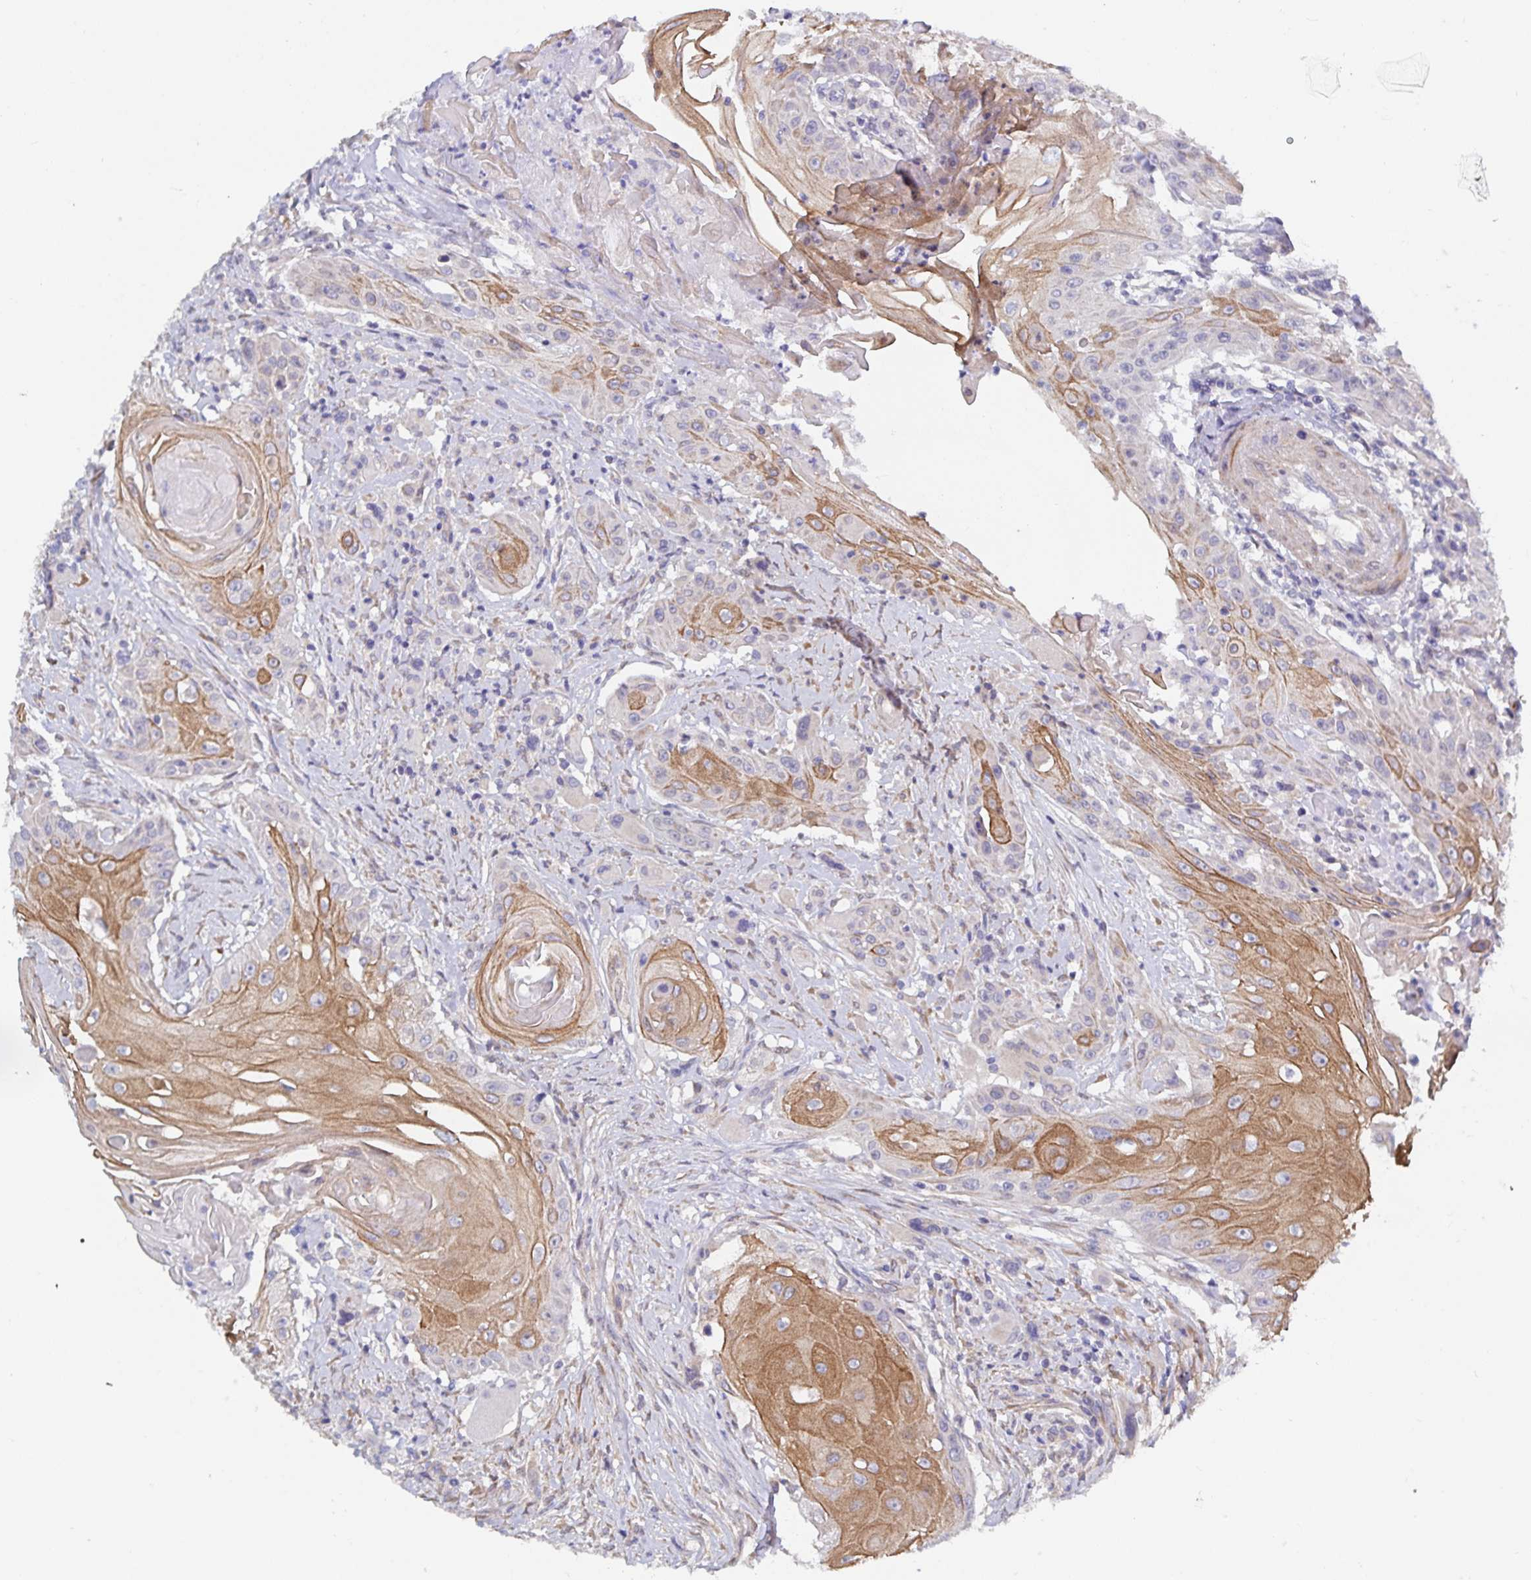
{"staining": {"intensity": "moderate", "quantity": "25%-75%", "location": "cytoplasmic/membranous"}, "tissue": "head and neck cancer", "cell_type": "Tumor cells", "image_type": "cancer", "snomed": [{"axis": "morphology", "description": "Squamous cell carcinoma, NOS"}, {"axis": "topography", "description": "Oral tissue"}, {"axis": "topography", "description": "Head-Neck"}, {"axis": "topography", "description": "Neck, NOS"}], "caption": "Immunohistochemistry (IHC) photomicrograph of human head and neck cancer (squamous cell carcinoma) stained for a protein (brown), which displays medium levels of moderate cytoplasmic/membranous expression in approximately 25%-75% of tumor cells.", "gene": "ZIK1", "patient": {"sex": "female", "age": 55}}